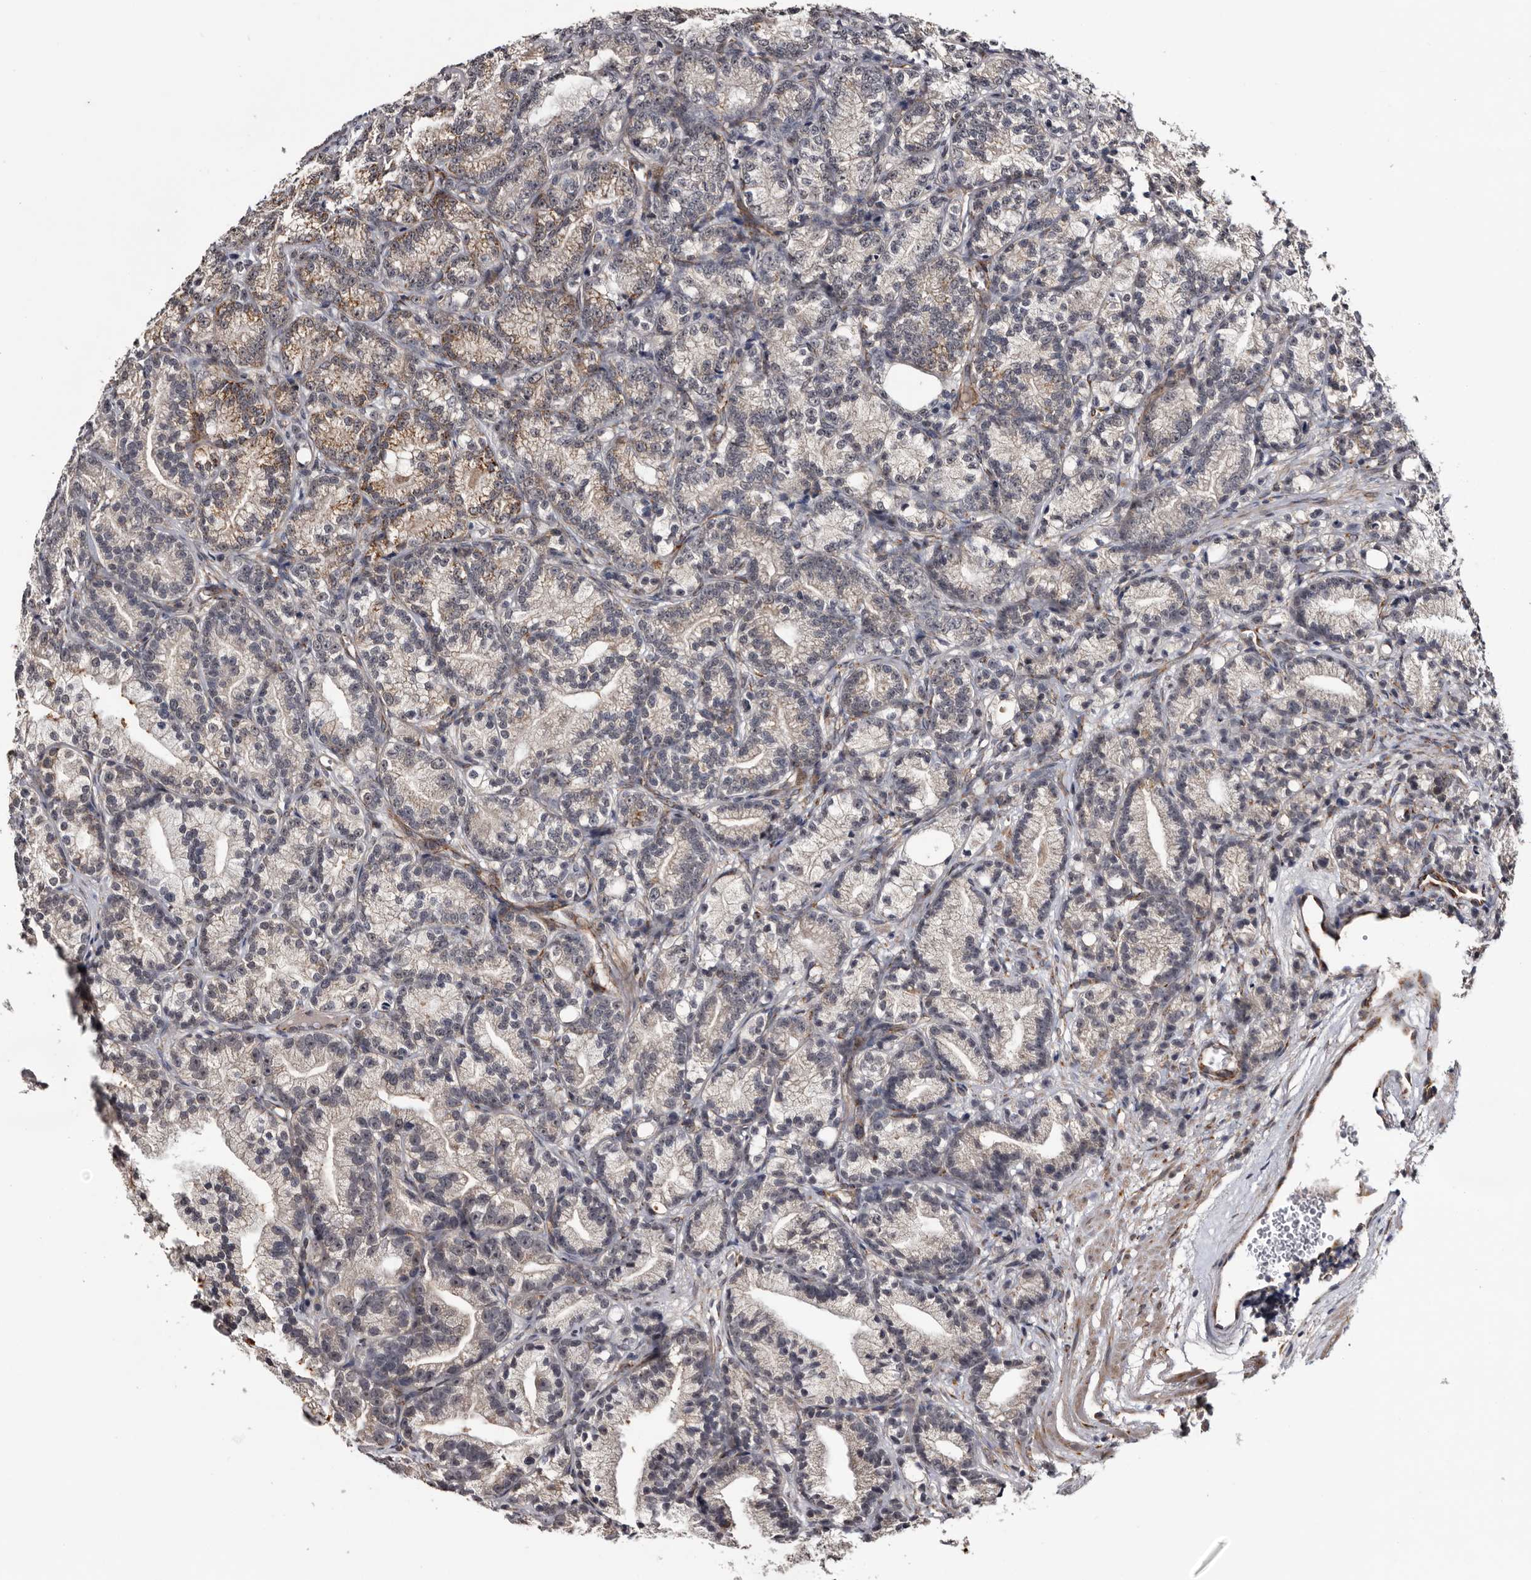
{"staining": {"intensity": "negative", "quantity": "none", "location": "none"}, "tissue": "prostate cancer", "cell_type": "Tumor cells", "image_type": "cancer", "snomed": [{"axis": "morphology", "description": "Adenocarcinoma, Low grade"}, {"axis": "topography", "description": "Prostate"}], "caption": "Micrograph shows no significant protein staining in tumor cells of prostate cancer (low-grade adenocarcinoma).", "gene": "ARMCX2", "patient": {"sex": "male", "age": 89}}